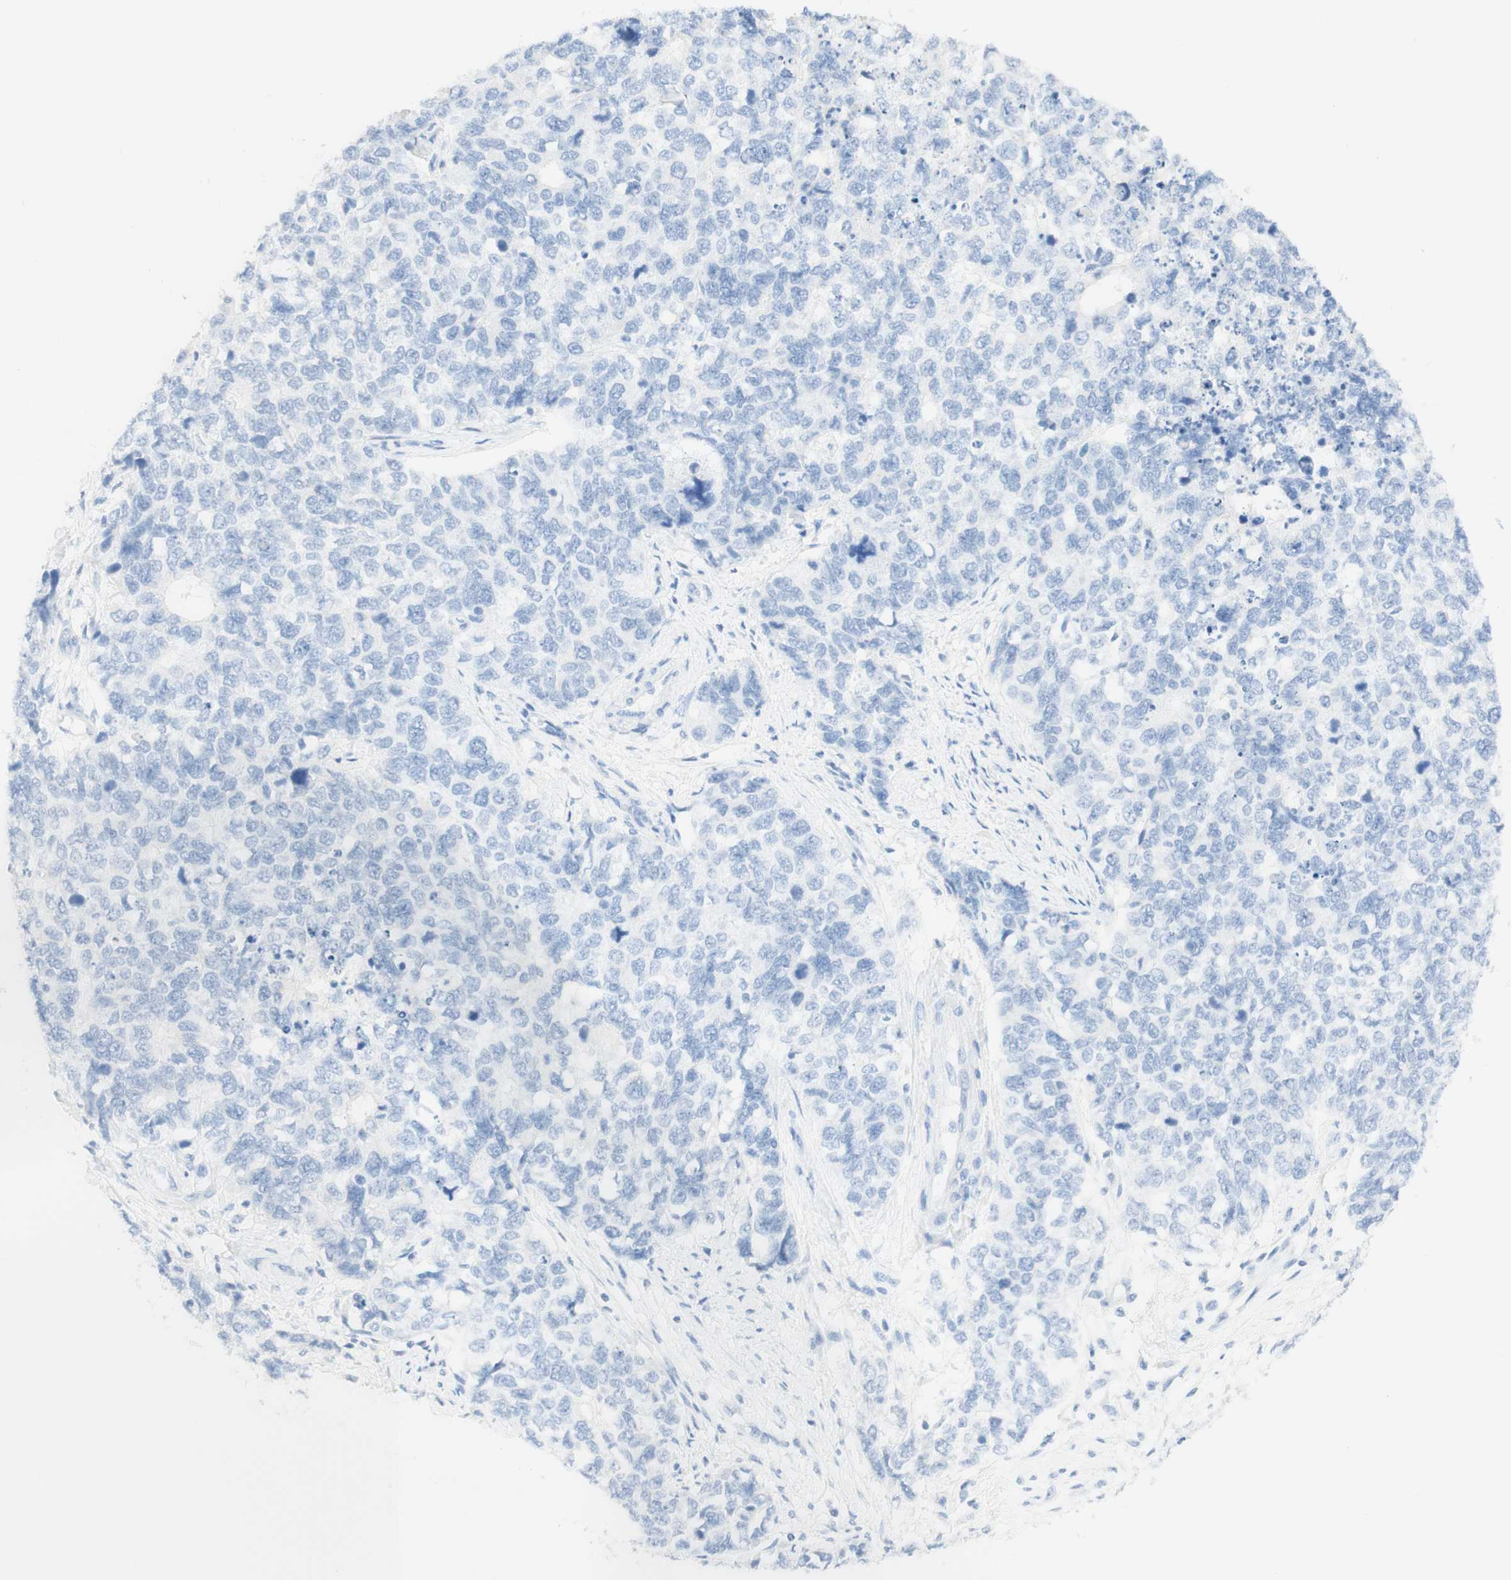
{"staining": {"intensity": "negative", "quantity": "none", "location": "none"}, "tissue": "cervical cancer", "cell_type": "Tumor cells", "image_type": "cancer", "snomed": [{"axis": "morphology", "description": "Squamous cell carcinoma, NOS"}, {"axis": "topography", "description": "Cervix"}], "caption": "An image of cervical cancer (squamous cell carcinoma) stained for a protein displays no brown staining in tumor cells.", "gene": "TPO", "patient": {"sex": "female", "age": 63}}